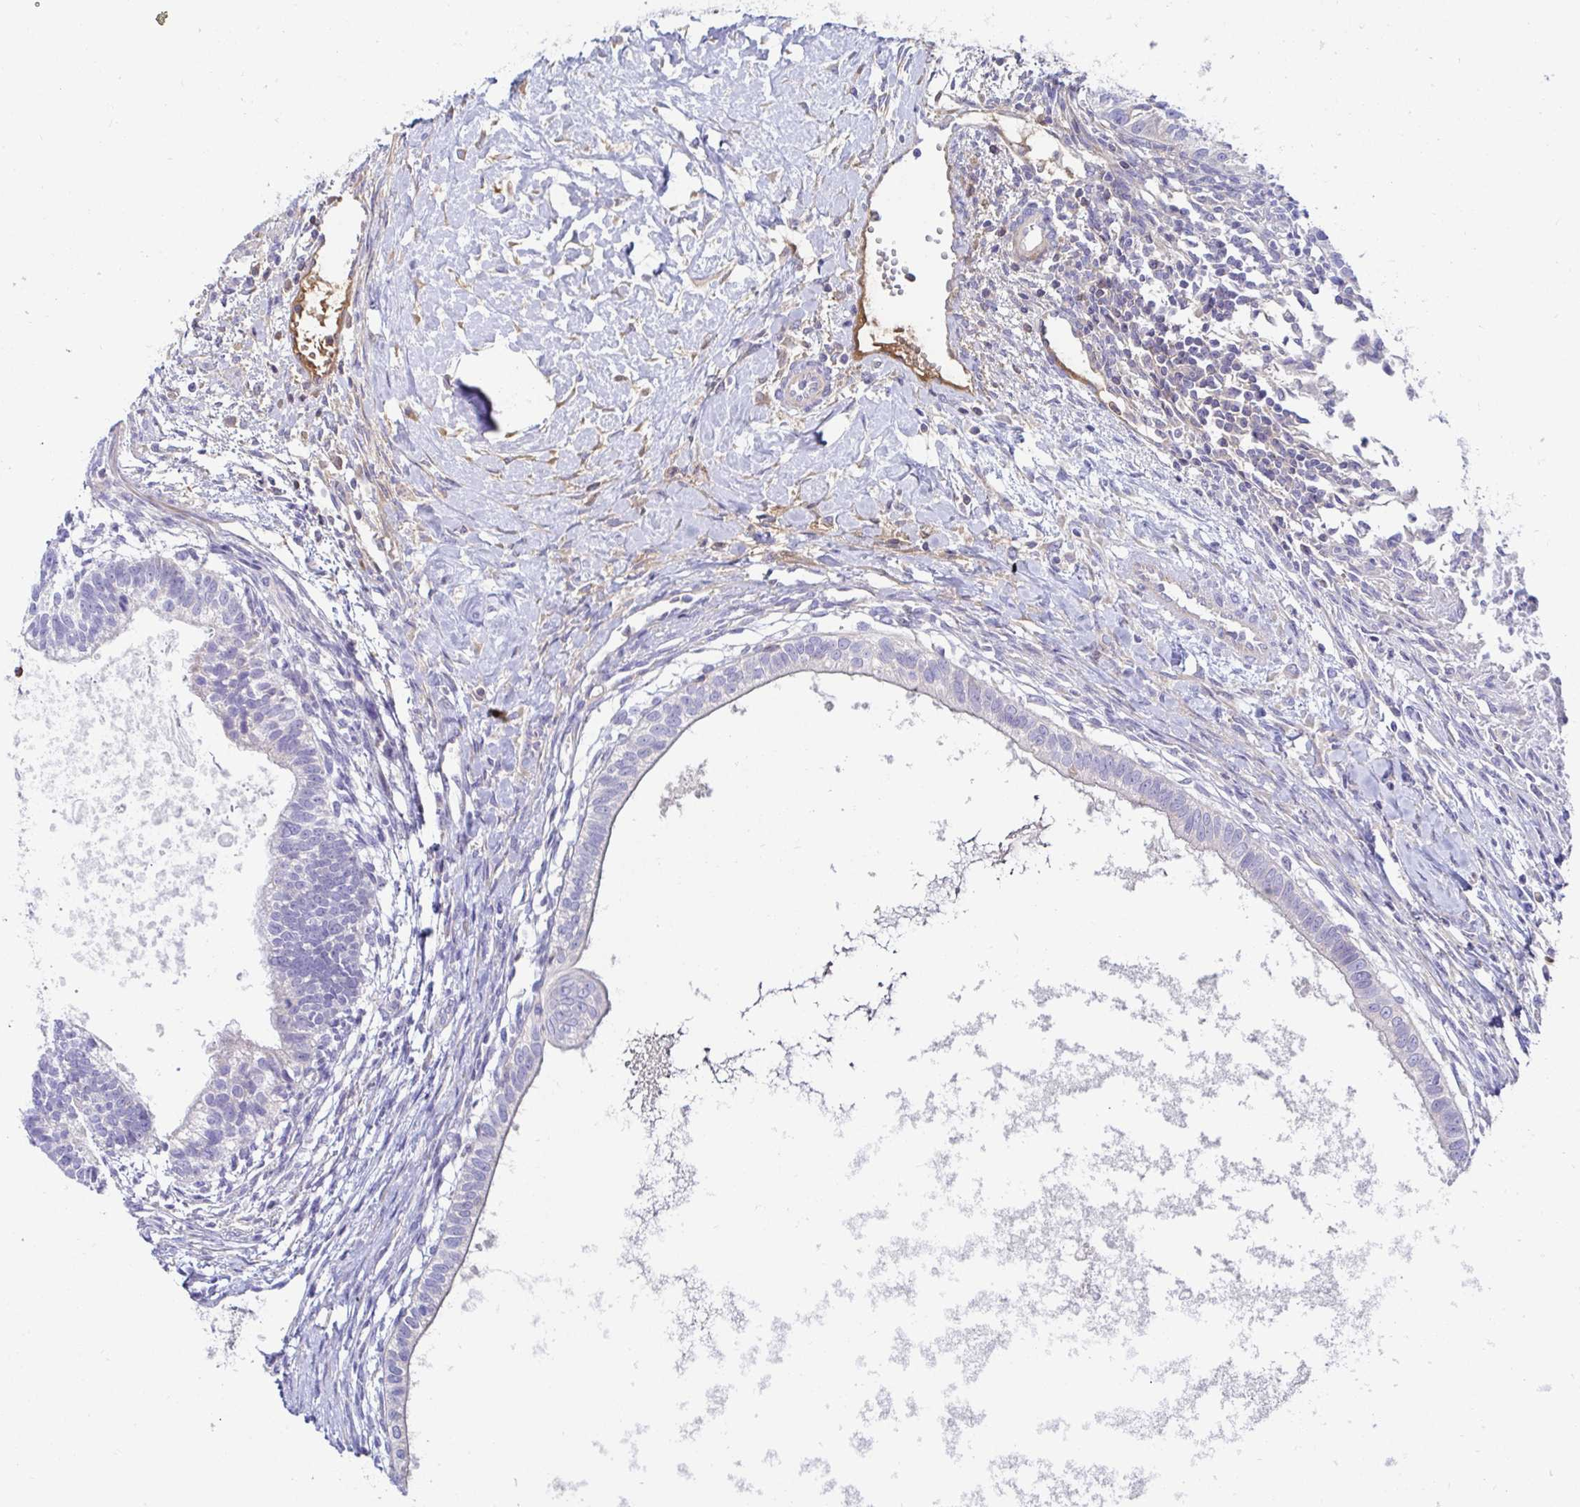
{"staining": {"intensity": "weak", "quantity": "<25%", "location": "cytoplasmic/membranous"}, "tissue": "testis cancer", "cell_type": "Tumor cells", "image_type": "cancer", "snomed": [{"axis": "morphology", "description": "Carcinoma, Embryonal, NOS"}, {"axis": "topography", "description": "Testis"}], "caption": "Testis embryonal carcinoma stained for a protein using immunohistochemistry (IHC) reveals no expression tumor cells.", "gene": "C4orf17", "patient": {"sex": "male", "age": 37}}